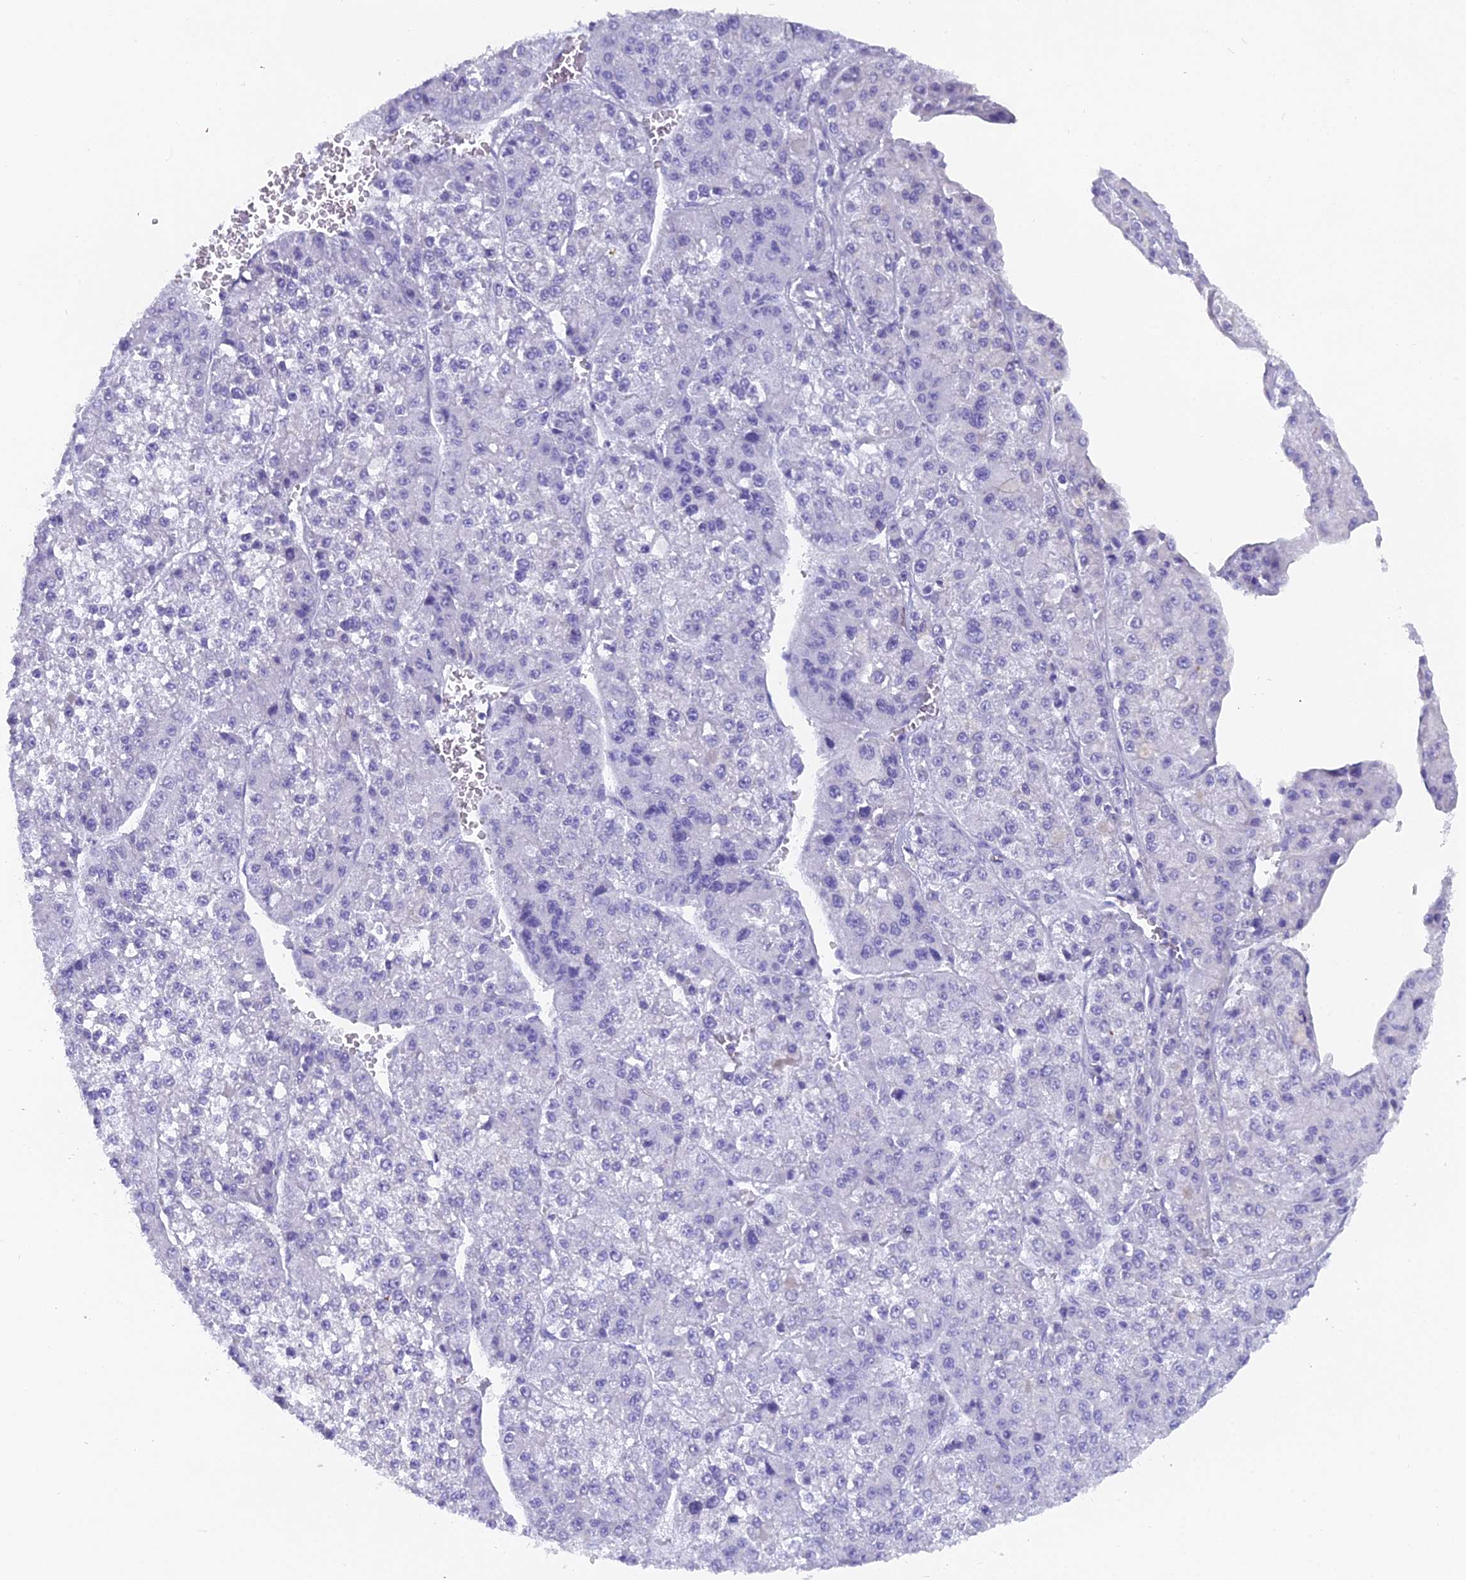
{"staining": {"intensity": "negative", "quantity": "none", "location": "none"}, "tissue": "liver cancer", "cell_type": "Tumor cells", "image_type": "cancer", "snomed": [{"axis": "morphology", "description": "Carcinoma, Hepatocellular, NOS"}, {"axis": "topography", "description": "Liver"}], "caption": "DAB (3,3'-diaminobenzidine) immunohistochemical staining of hepatocellular carcinoma (liver) shows no significant staining in tumor cells.", "gene": "UNC80", "patient": {"sex": "female", "age": 73}}